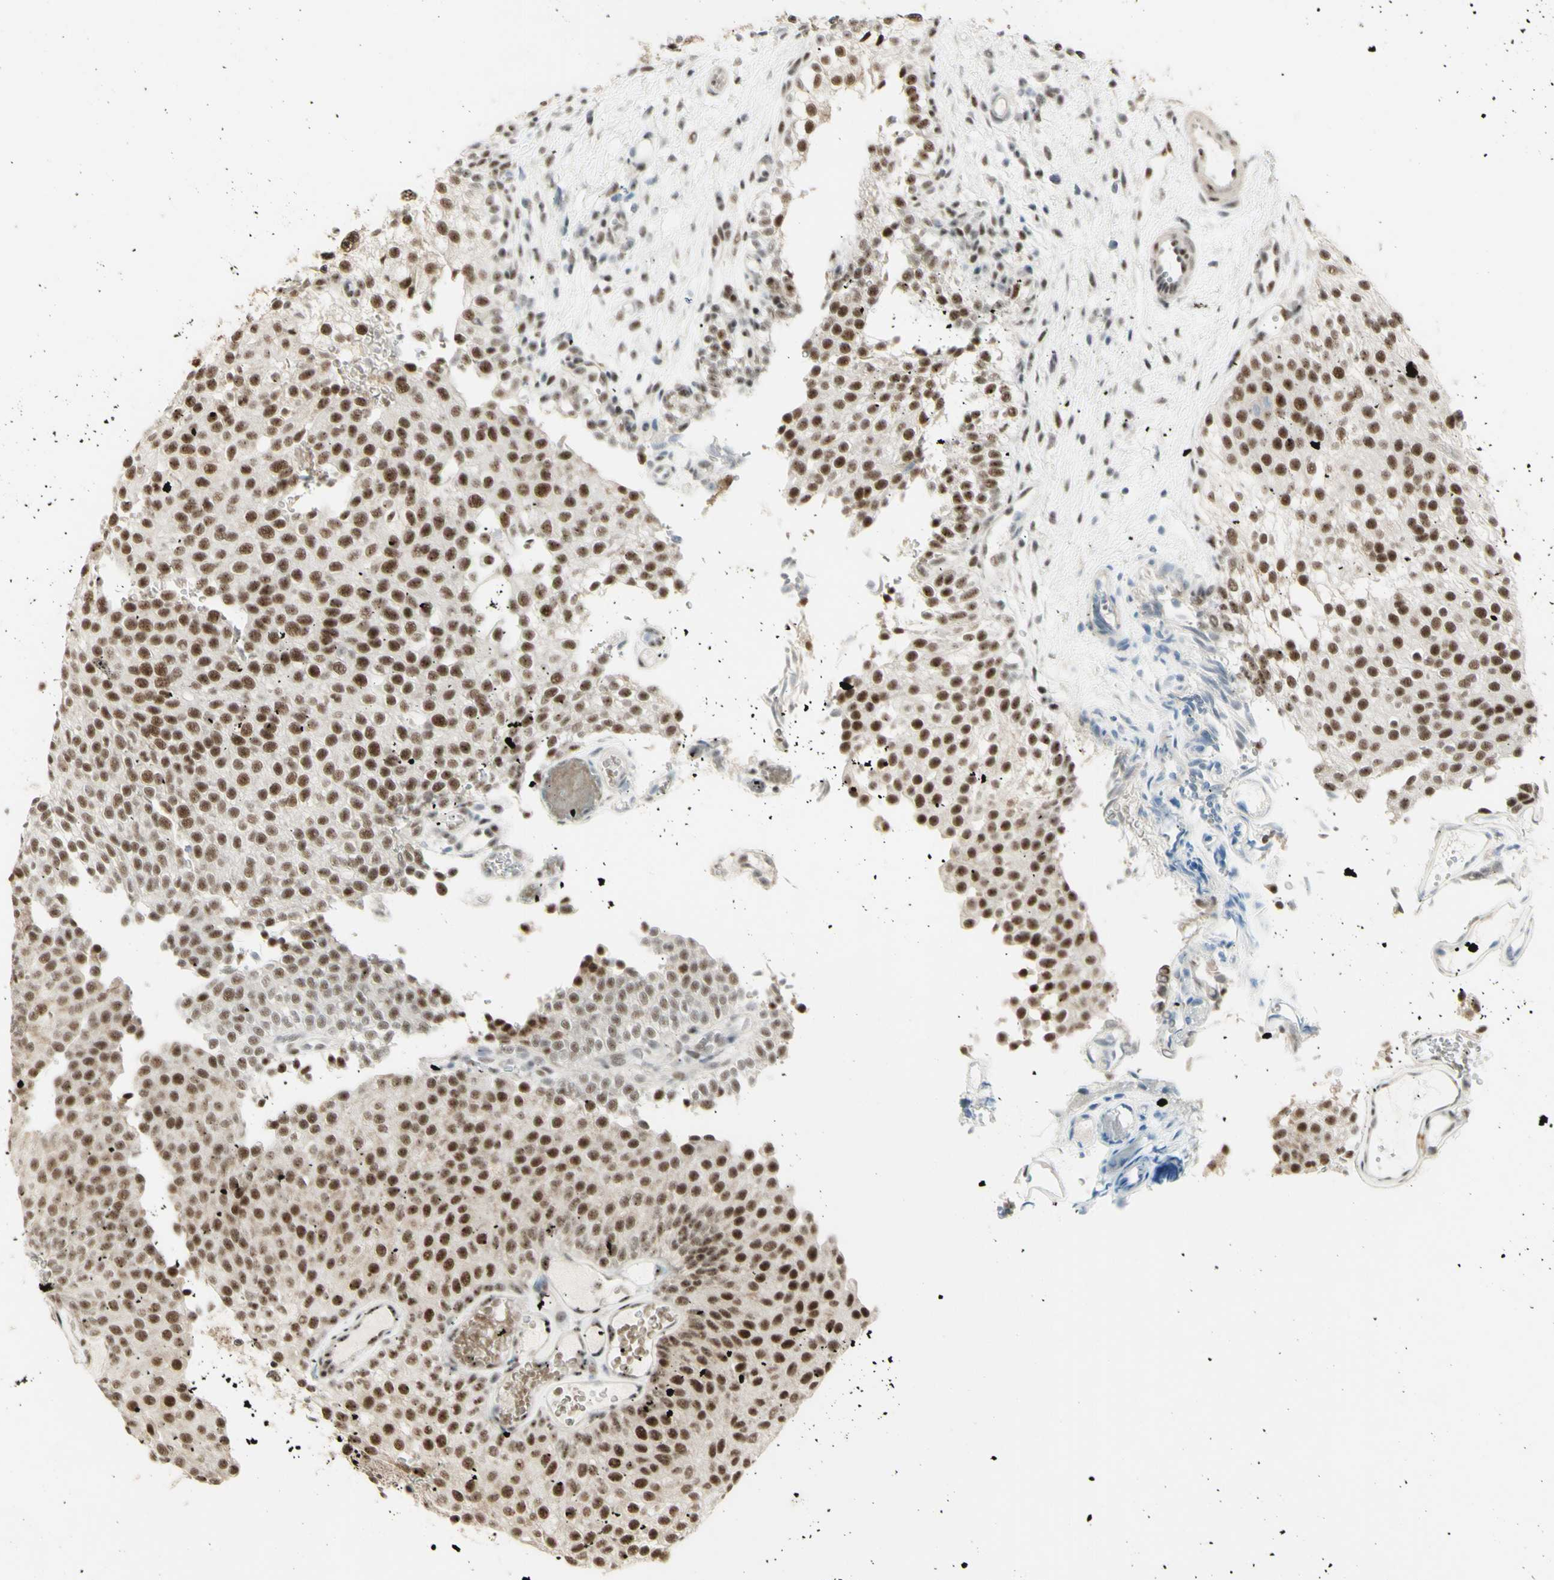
{"staining": {"intensity": "strong", "quantity": ">75%", "location": "nuclear"}, "tissue": "urothelial cancer", "cell_type": "Tumor cells", "image_type": "cancer", "snomed": [{"axis": "morphology", "description": "Urothelial carcinoma, Low grade"}, {"axis": "topography", "description": "Urinary bladder"}], "caption": "The photomicrograph demonstrates staining of urothelial cancer, revealing strong nuclear protein positivity (brown color) within tumor cells.", "gene": "DHX9", "patient": {"sex": "male", "age": 78}}